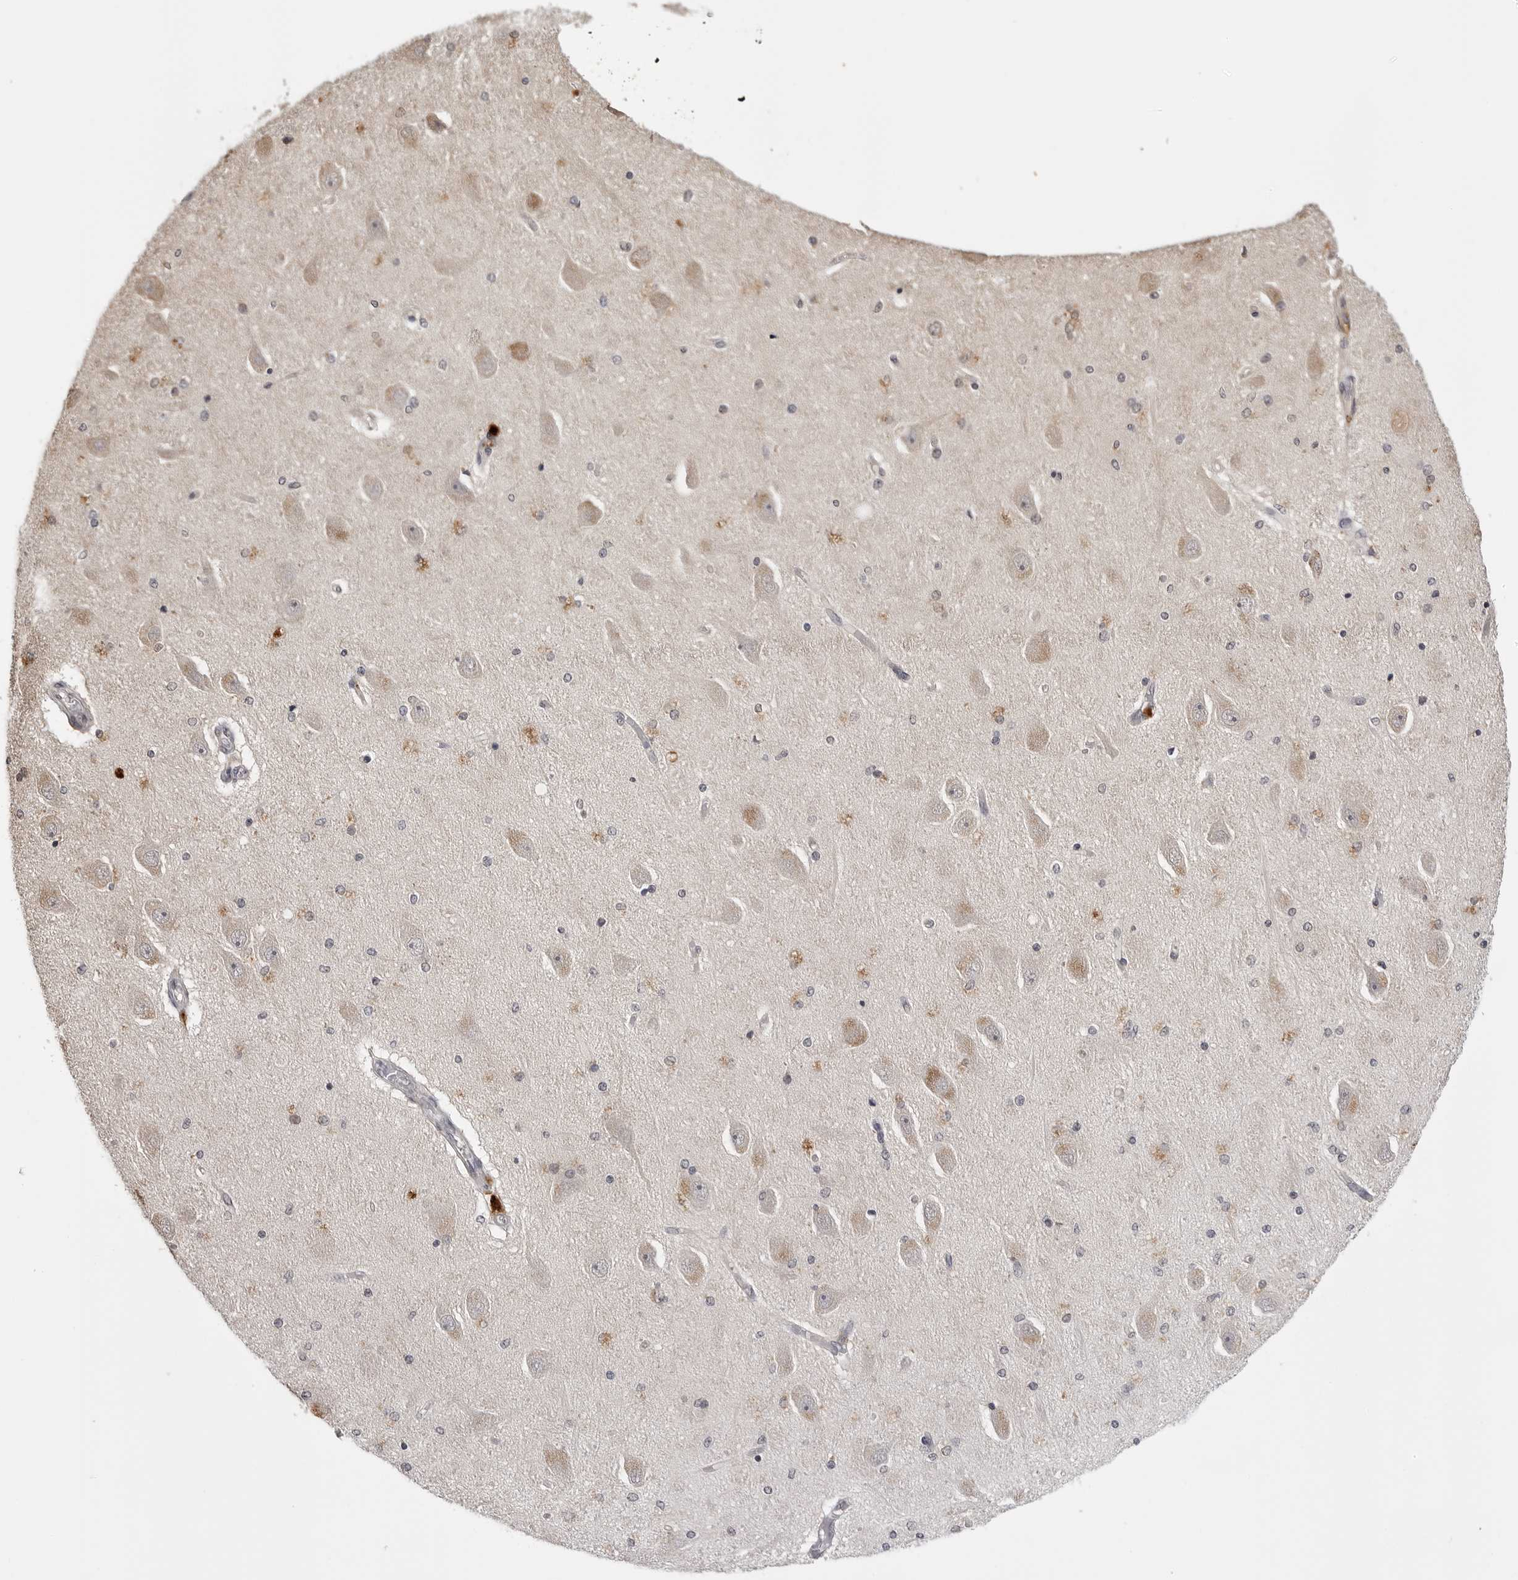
{"staining": {"intensity": "negative", "quantity": "none", "location": "none"}, "tissue": "hippocampus", "cell_type": "Glial cells", "image_type": "normal", "snomed": [{"axis": "morphology", "description": "Normal tissue, NOS"}, {"axis": "topography", "description": "Hippocampus"}], "caption": "IHC of unremarkable human hippocampus exhibits no expression in glial cells.", "gene": "CDK20", "patient": {"sex": "female", "age": 54}}